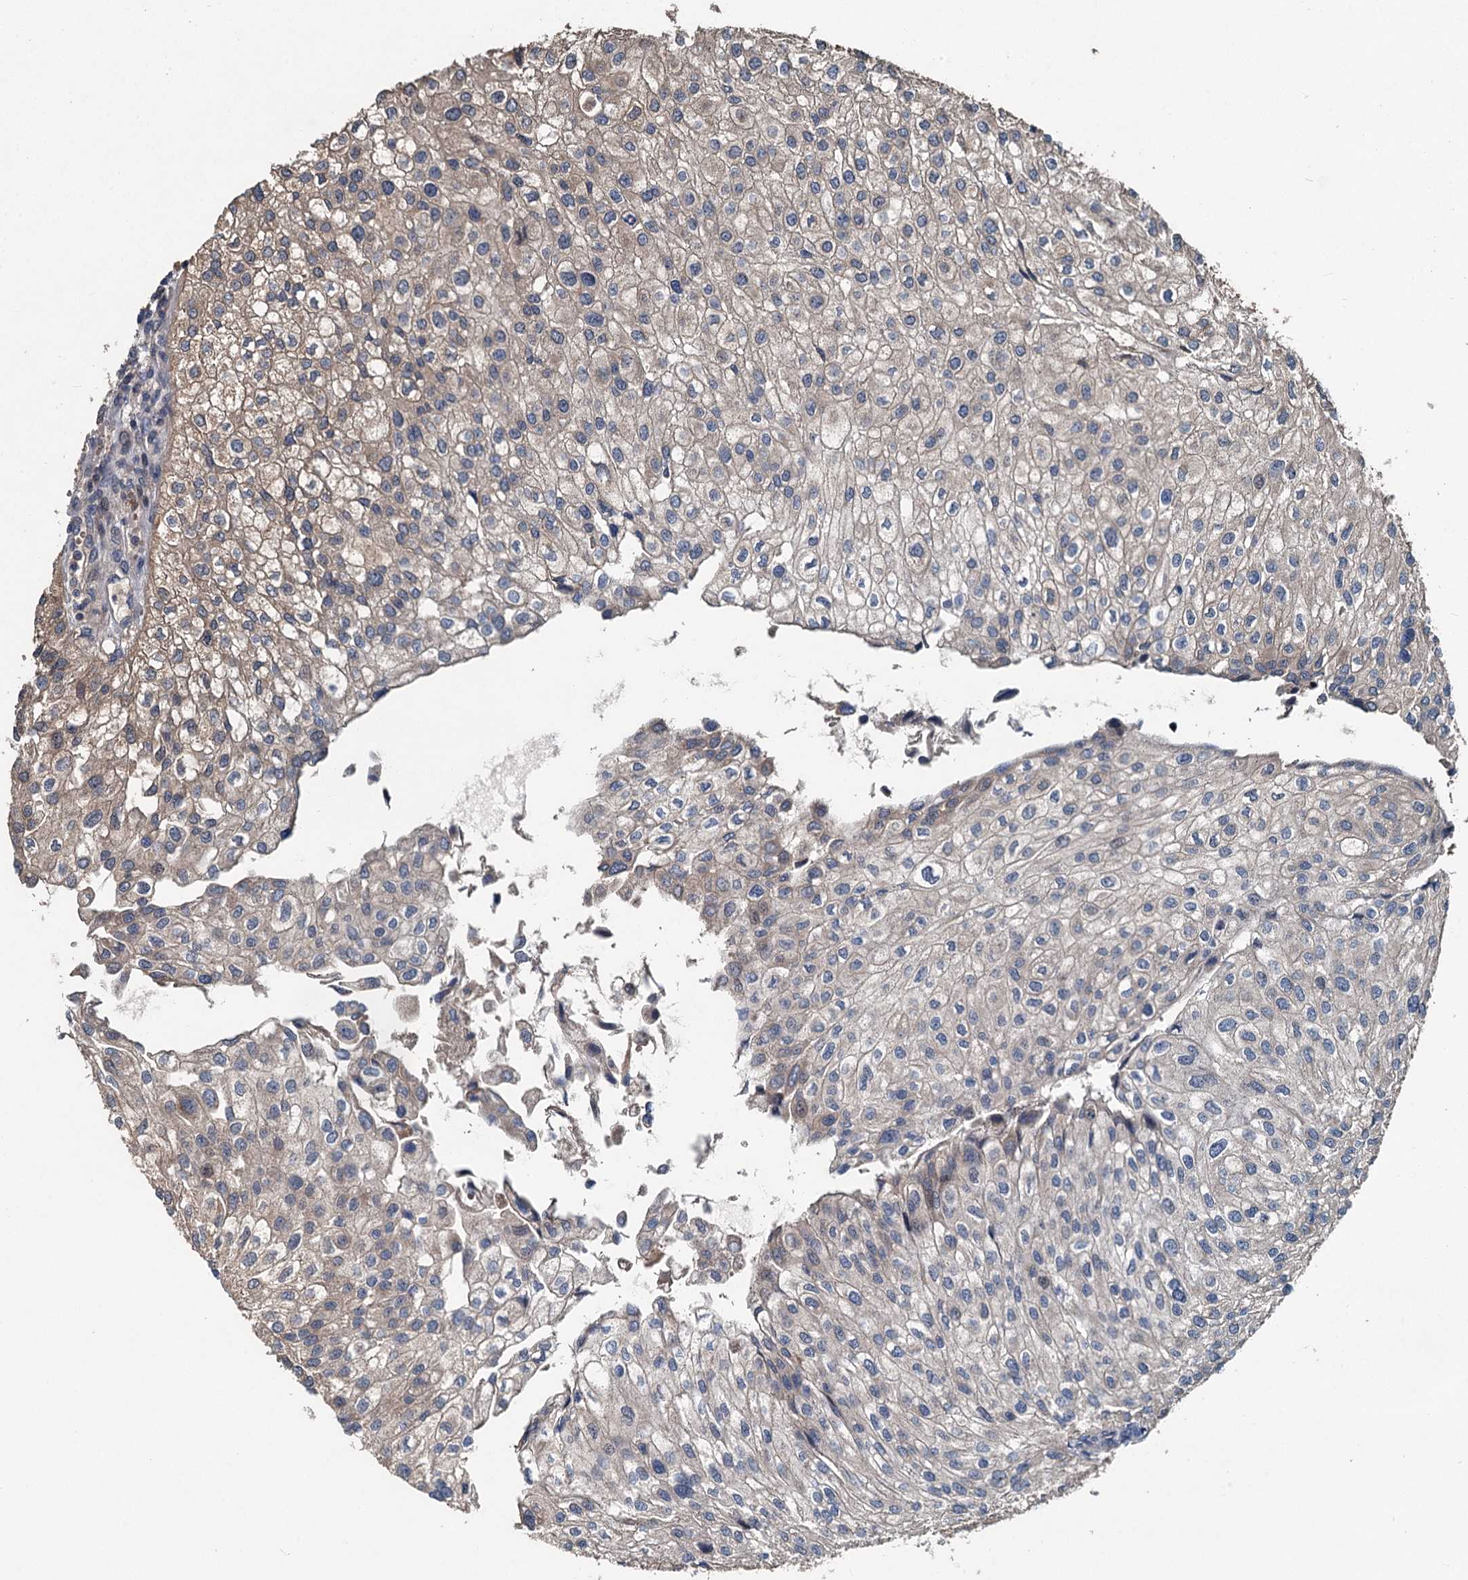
{"staining": {"intensity": "moderate", "quantity": "<25%", "location": "cytoplasmic/membranous,nuclear"}, "tissue": "urothelial cancer", "cell_type": "Tumor cells", "image_type": "cancer", "snomed": [{"axis": "morphology", "description": "Urothelial carcinoma, Low grade"}, {"axis": "topography", "description": "Urinary bladder"}], "caption": "A high-resolution micrograph shows immunohistochemistry staining of urothelial cancer, which displays moderate cytoplasmic/membranous and nuclear expression in approximately <25% of tumor cells. The protein of interest is stained brown, and the nuclei are stained in blue (DAB IHC with brightfield microscopy, high magnification).", "gene": "OTUB1", "patient": {"sex": "female", "age": 89}}